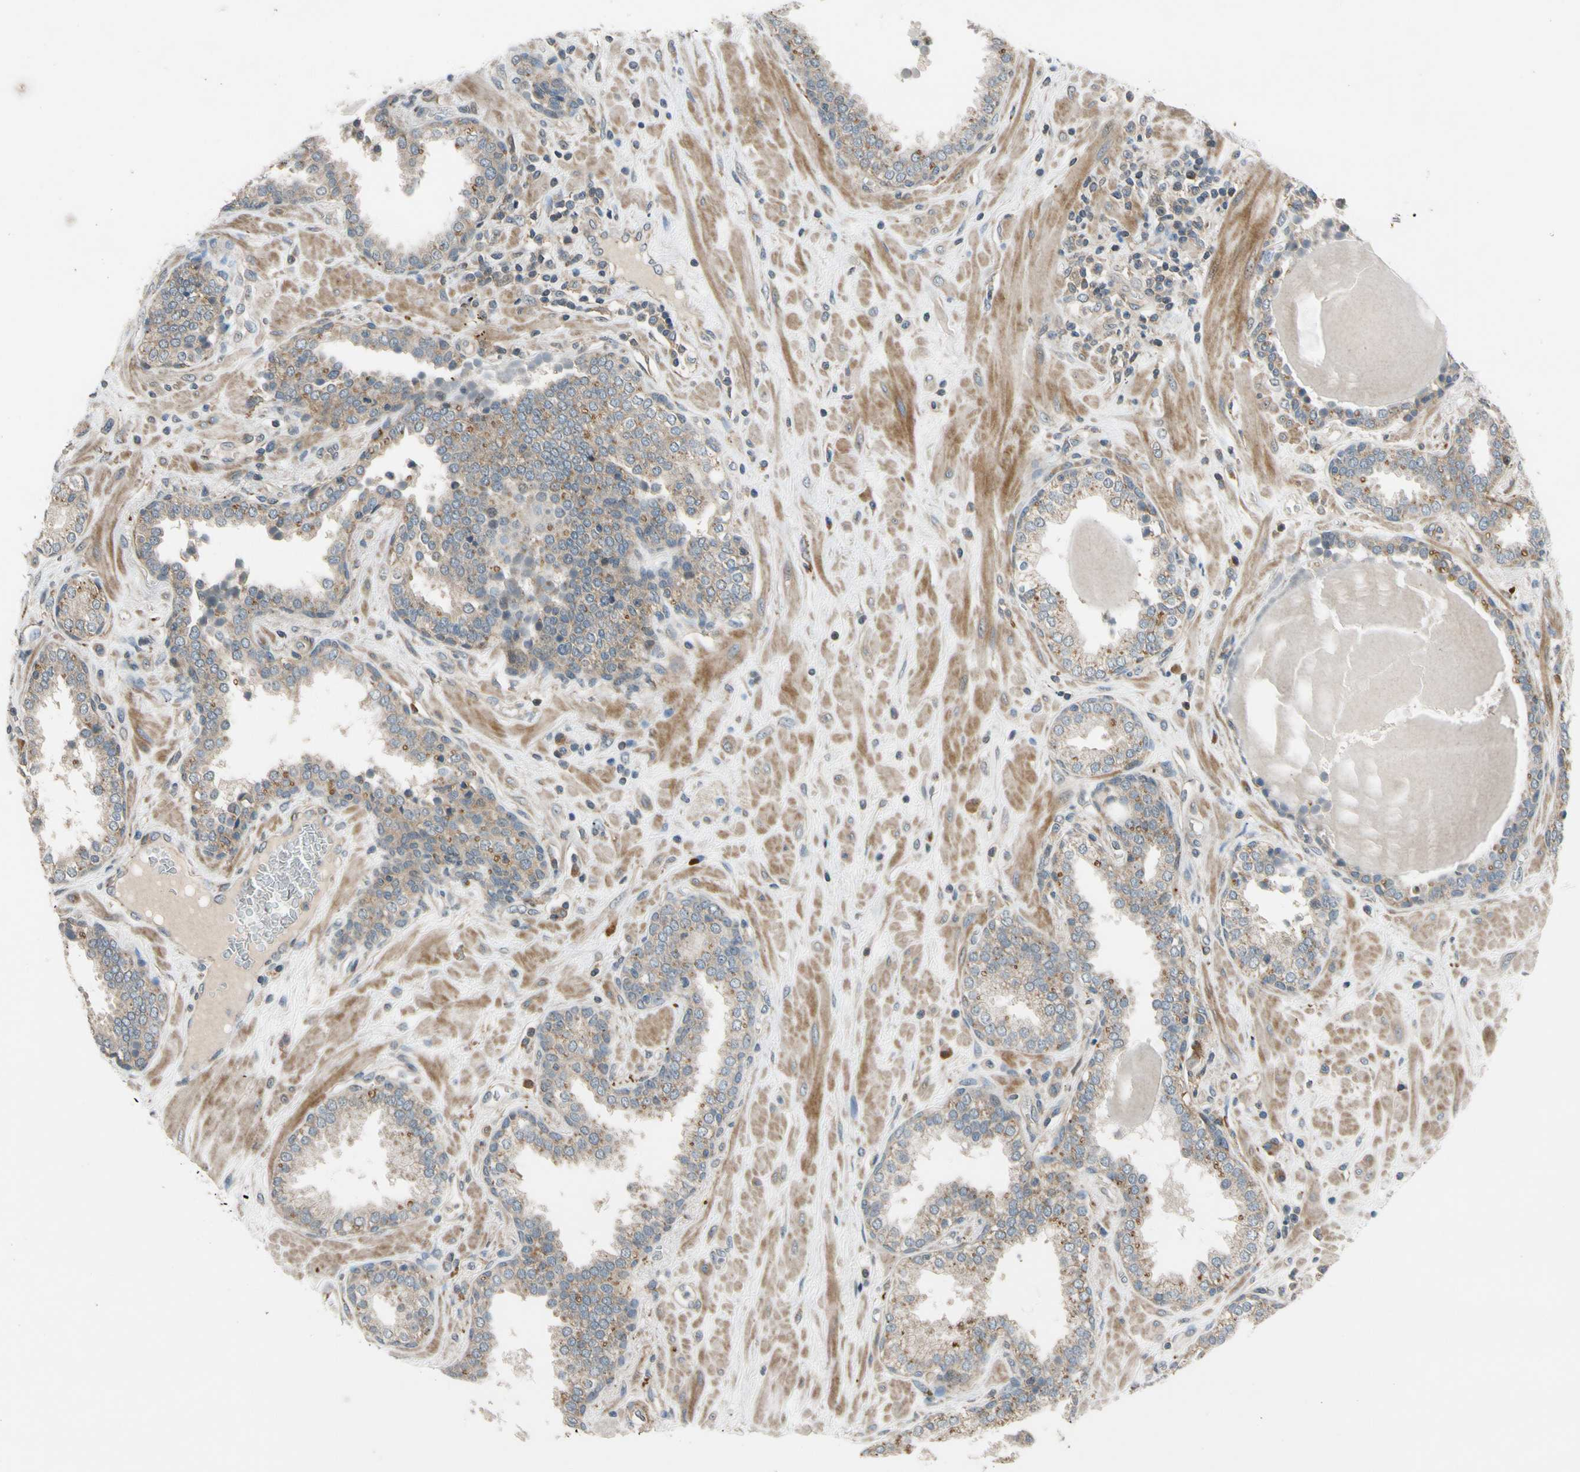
{"staining": {"intensity": "moderate", "quantity": ">75%", "location": "cytoplasmic/membranous"}, "tissue": "prostate", "cell_type": "Glandular cells", "image_type": "normal", "snomed": [{"axis": "morphology", "description": "Normal tissue, NOS"}, {"axis": "topography", "description": "Prostate"}], "caption": "Protein expression analysis of unremarkable prostate exhibits moderate cytoplasmic/membranous staining in about >75% of glandular cells.", "gene": "MST1R", "patient": {"sex": "male", "age": 51}}